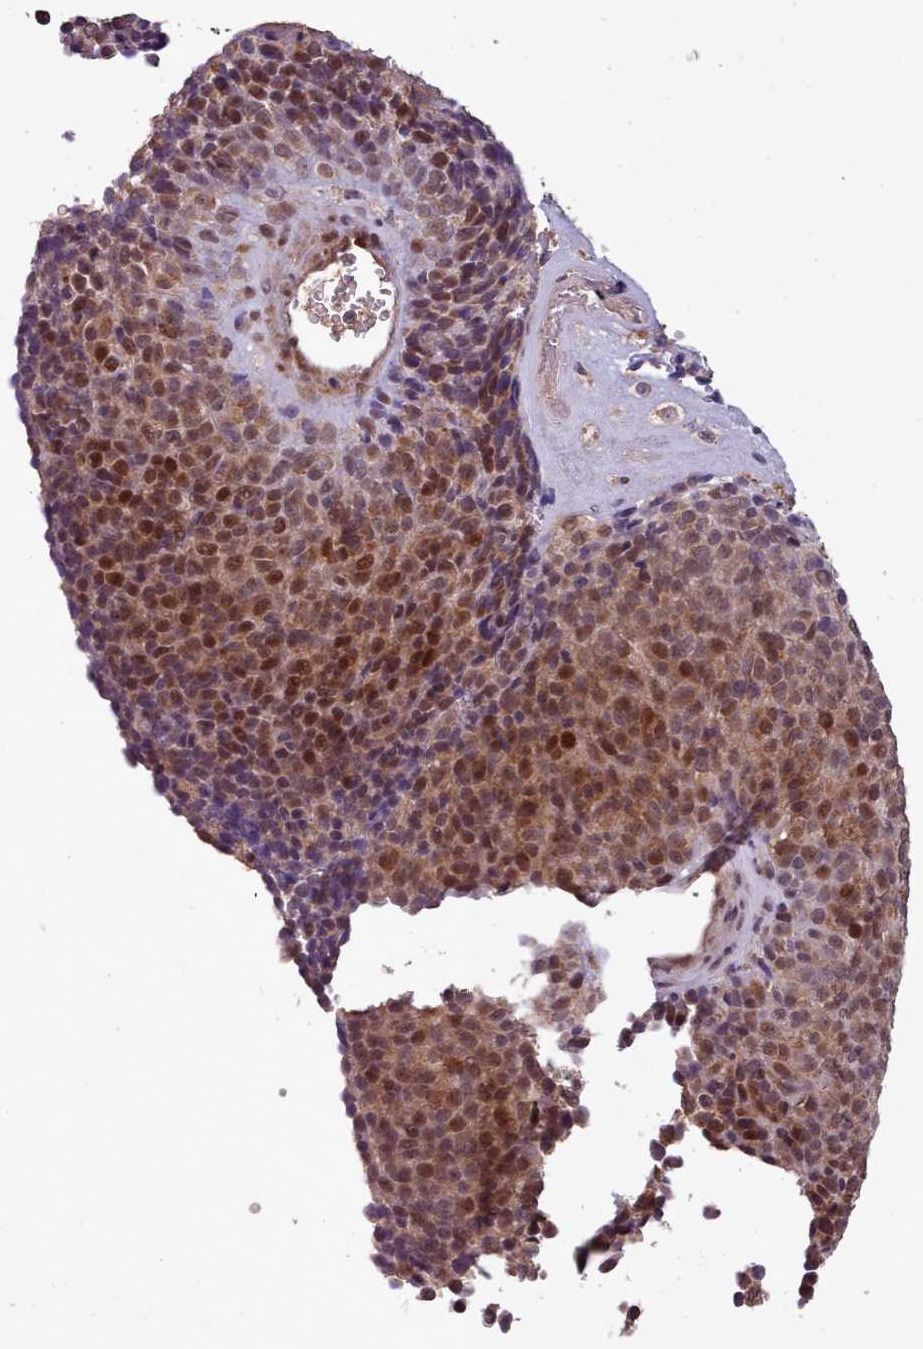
{"staining": {"intensity": "moderate", "quantity": ">75%", "location": "cytoplasmic/membranous,nuclear"}, "tissue": "melanoma", "cell_type": "Tumor cells", "image_type": "cancer", "snomed": [{"axis": "morphology", "description": "Malignant melanoma, Metastatic site"}, {"axis": "topography", "description": "Brain"}], "caption": "Melanoma tissue demonstrates moderate cytoplasmic/membranous and nuclear positivity in approximately >75% of tumor cells", "gene": "CDC6", "patient": {"sex": "female", "age": 56}}